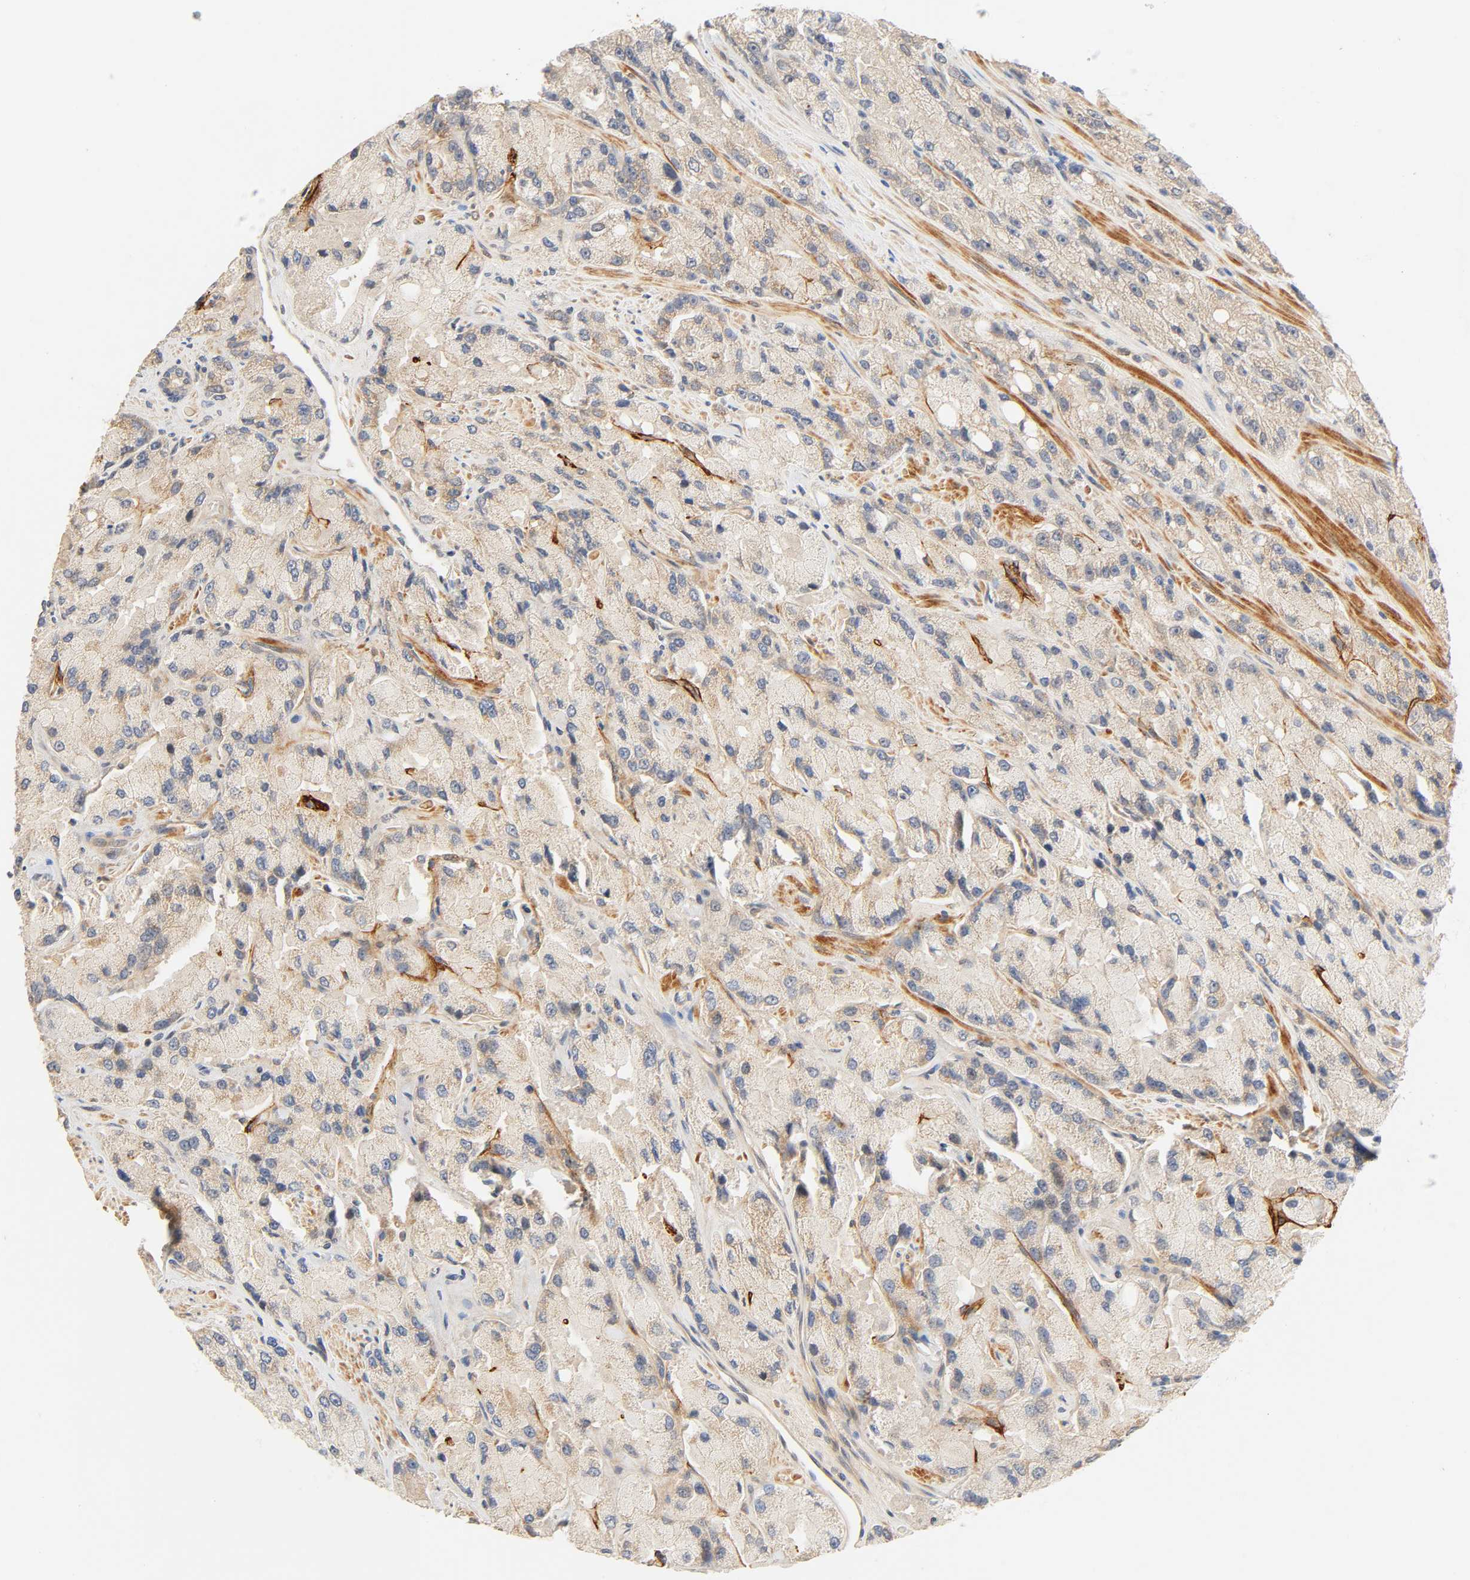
{"staining": {"intensity": "weak", "quantity": "<25%", "location": "cytoplasmic/membranous"}, "tissue": "prostate cancer", "cell_type": "Tumor cells", "image_type": "cancer", "snomed": [{"axis": "morphology", "description": "Adenocarcinoma, High grade"}, {"axis": "topography", "description": "Prostate"}], "caption": "A histopathology image of human prostate cancer (high-grade adenocarcinoma) is negative for staining in tumor cells.", "gene": "CACNA1G", "patient": {"sex": "male", "age": 58}}